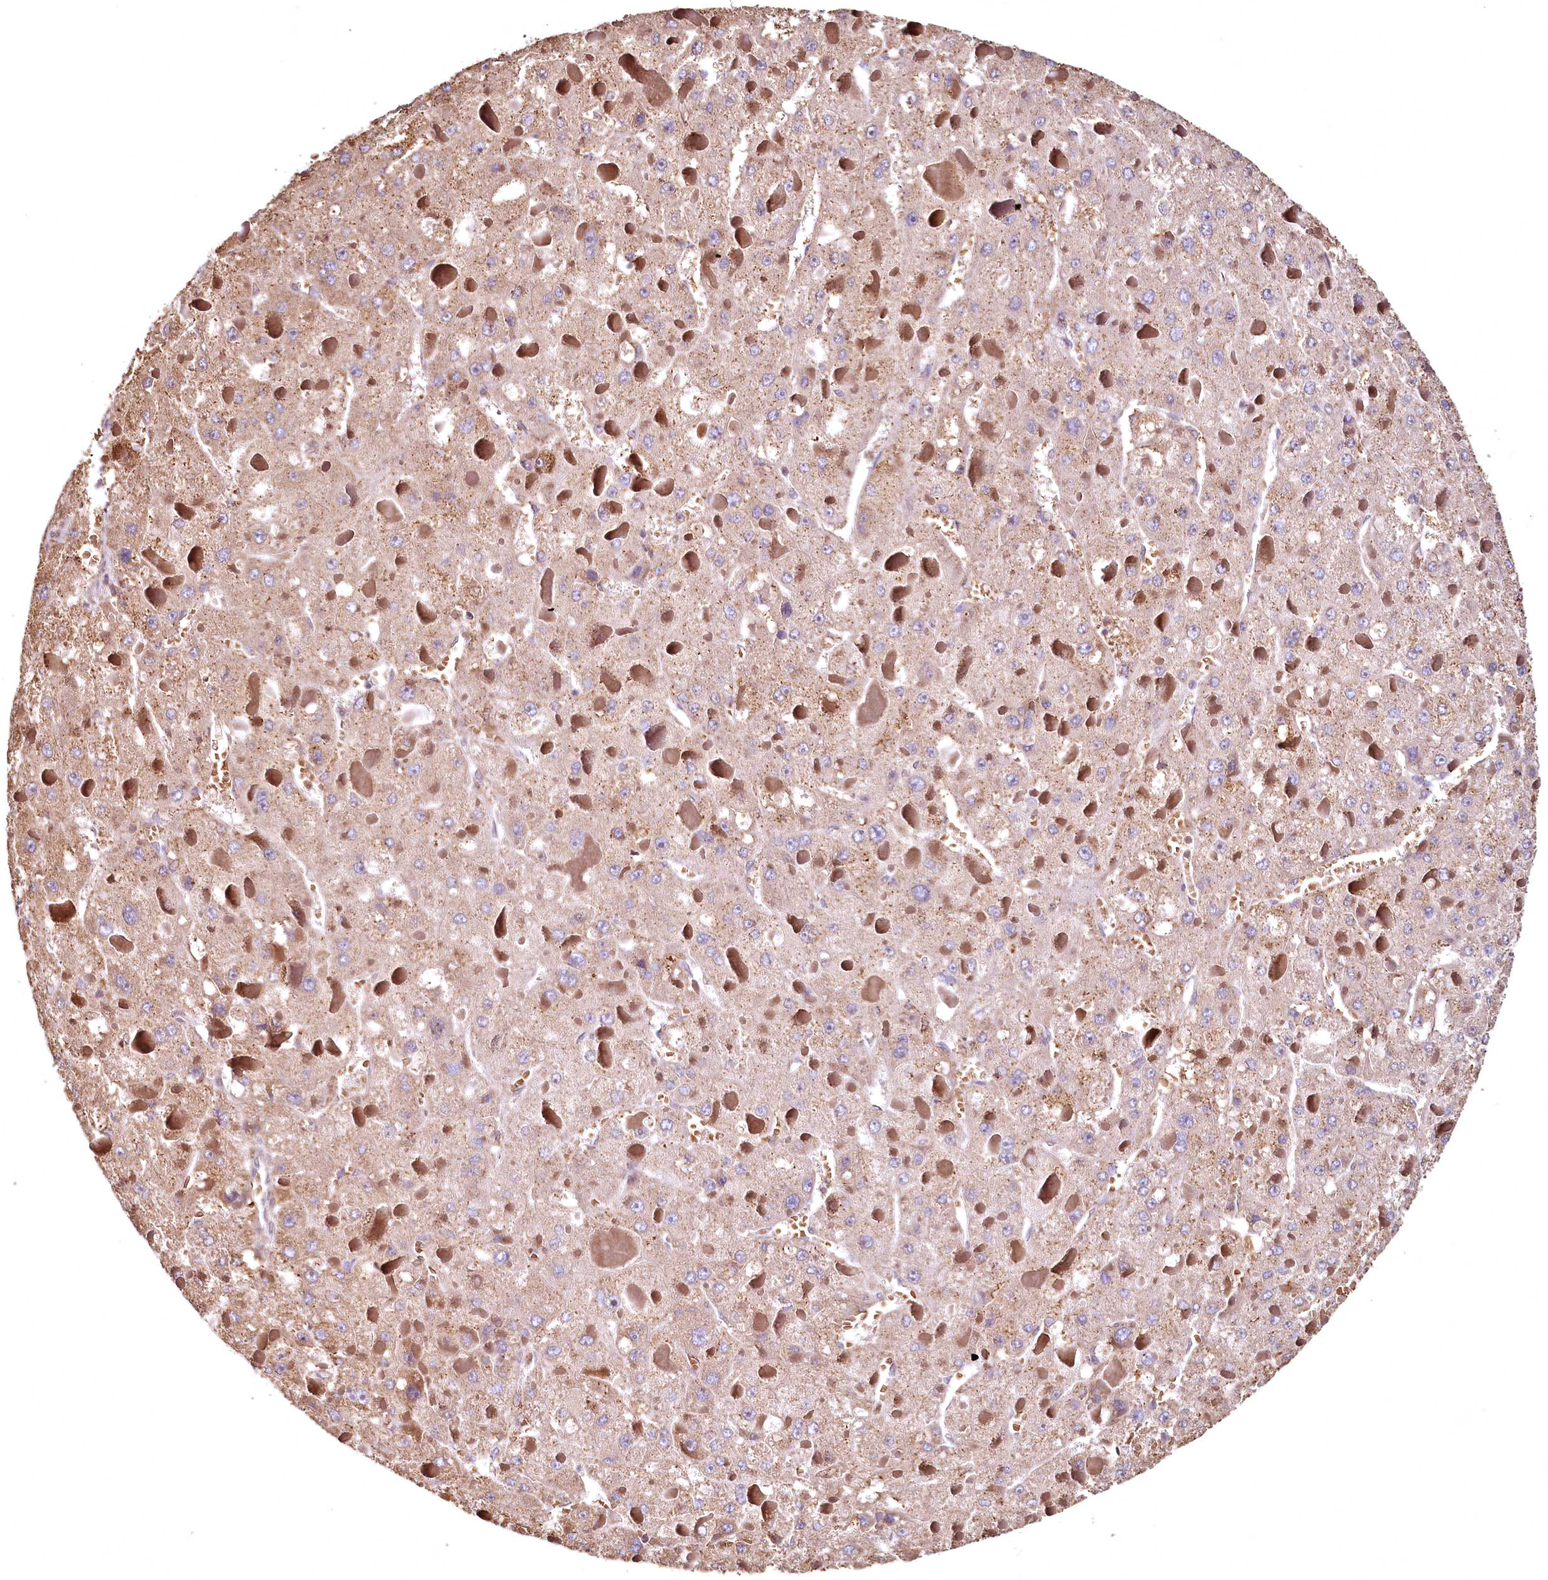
{"staining": {"intensity": "weak", "quantity": ">75%", "location": "cytoplasmic/membranous"}, "tissue": "liver cancer", "cell_type": "Tumor cells", "image_type": "cancer", "snomed": [{"axis": "morphology", "description": "Carcinoma, Hepatocellular, NOS"}, {"axis": "topography", "description": "Liver"}], "caption": "DAB (3,3'-diaminobenzidine) immunohistochemical staining of liver cancer displays weak cytoplasmic/membranous protein positivity in about >75% of tumor cells.", "gene": "SPTA1", "patient": {"sex": "female", "age": 73}}